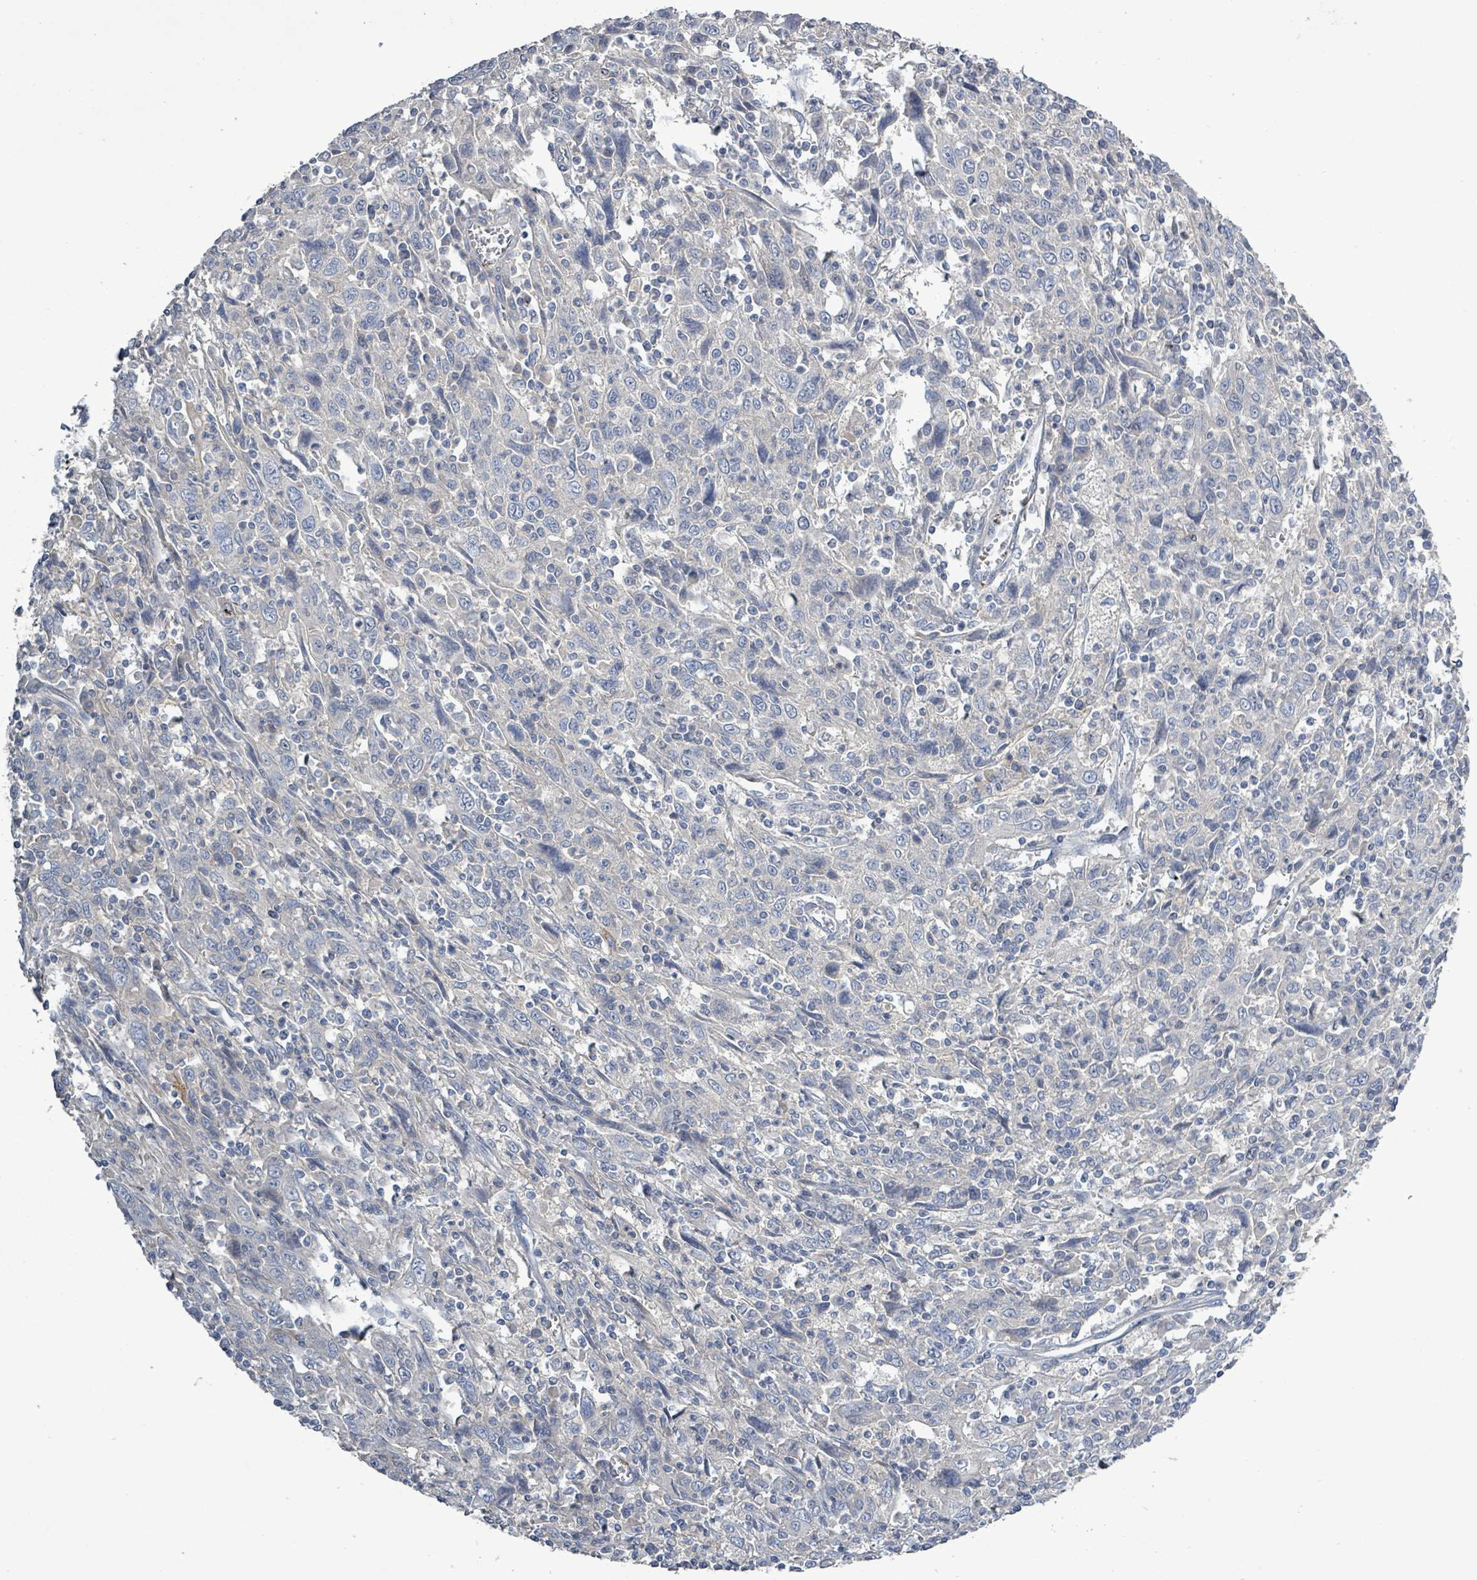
{"staining": {"intensity": "negative", "quantity": "none", "location": "none"}, "tissue": "cervical cancer", "cell_type": "Tumor cells", "image_type": "cancer", "snomed": [{"axis": "morphology", "description": "Squamous cell carcinoma, NOS"}, {"axis": "topography", "description": "Cervix"}], "caption": "Image shows no significant protein expression in tumor cells of squamous cell carcinoma (cervical).", "gene": "KRAS", "patient": {"sex": "female", "age": 46}}